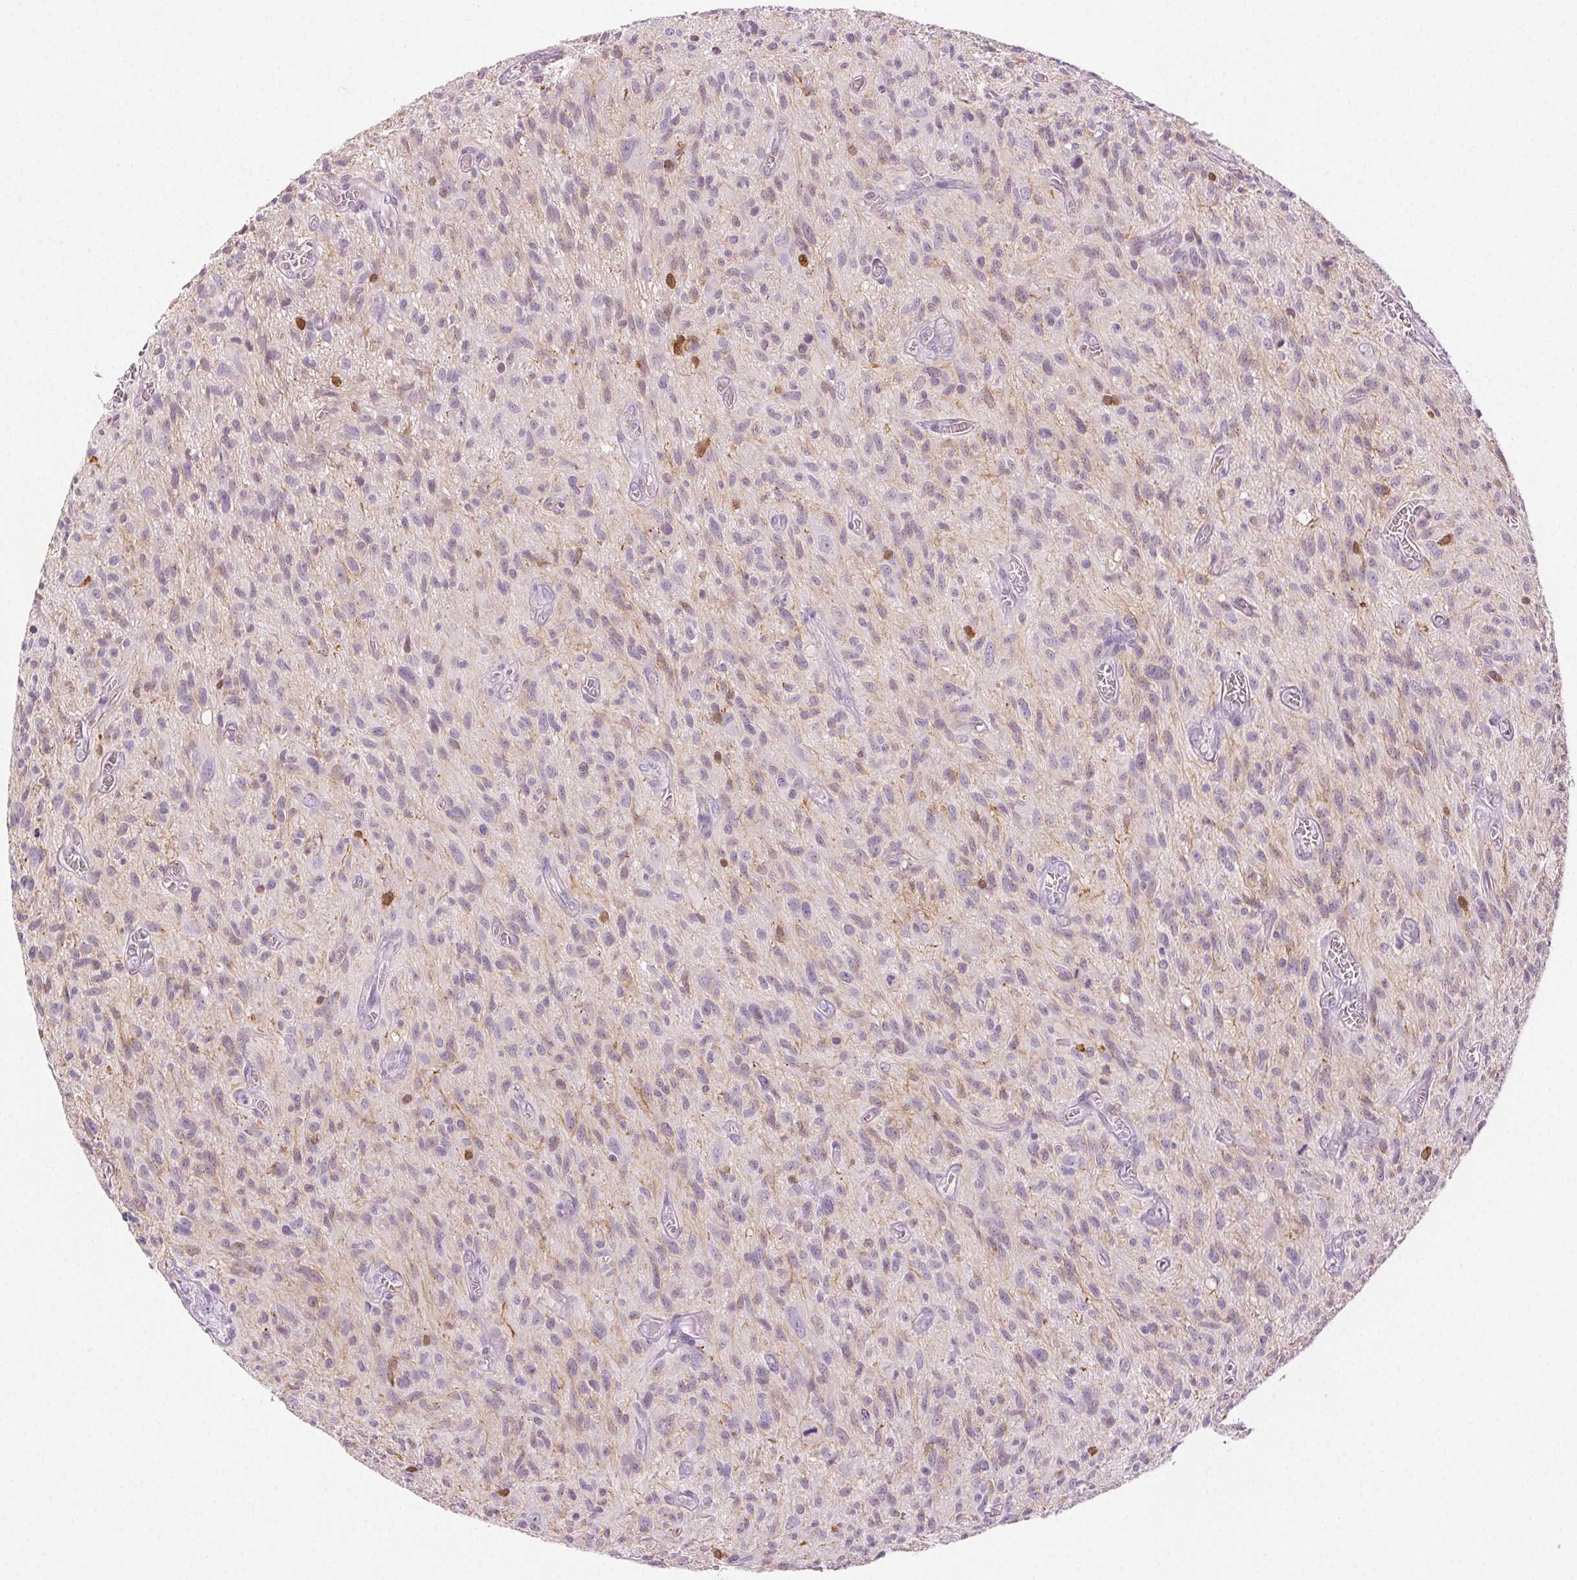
{"staining": {"intensity": "negative", "quantity": "none", "location": "none"}, "tissue": "glioma", "cell_type": "Tumor cells", "image_type": "cancer", "snomed": [{"axis": "morphology", "description": "Glioma, malignant, High grade"}, {"axis": "topography", "description": "Brain"}], "caption": "This is an immunohistochemistry (IHC) photomicrograph of glioma. There is no positivity in tumor cells.", "gene": "AIF1L", "patient": {"sex": "male", "age": 75}}